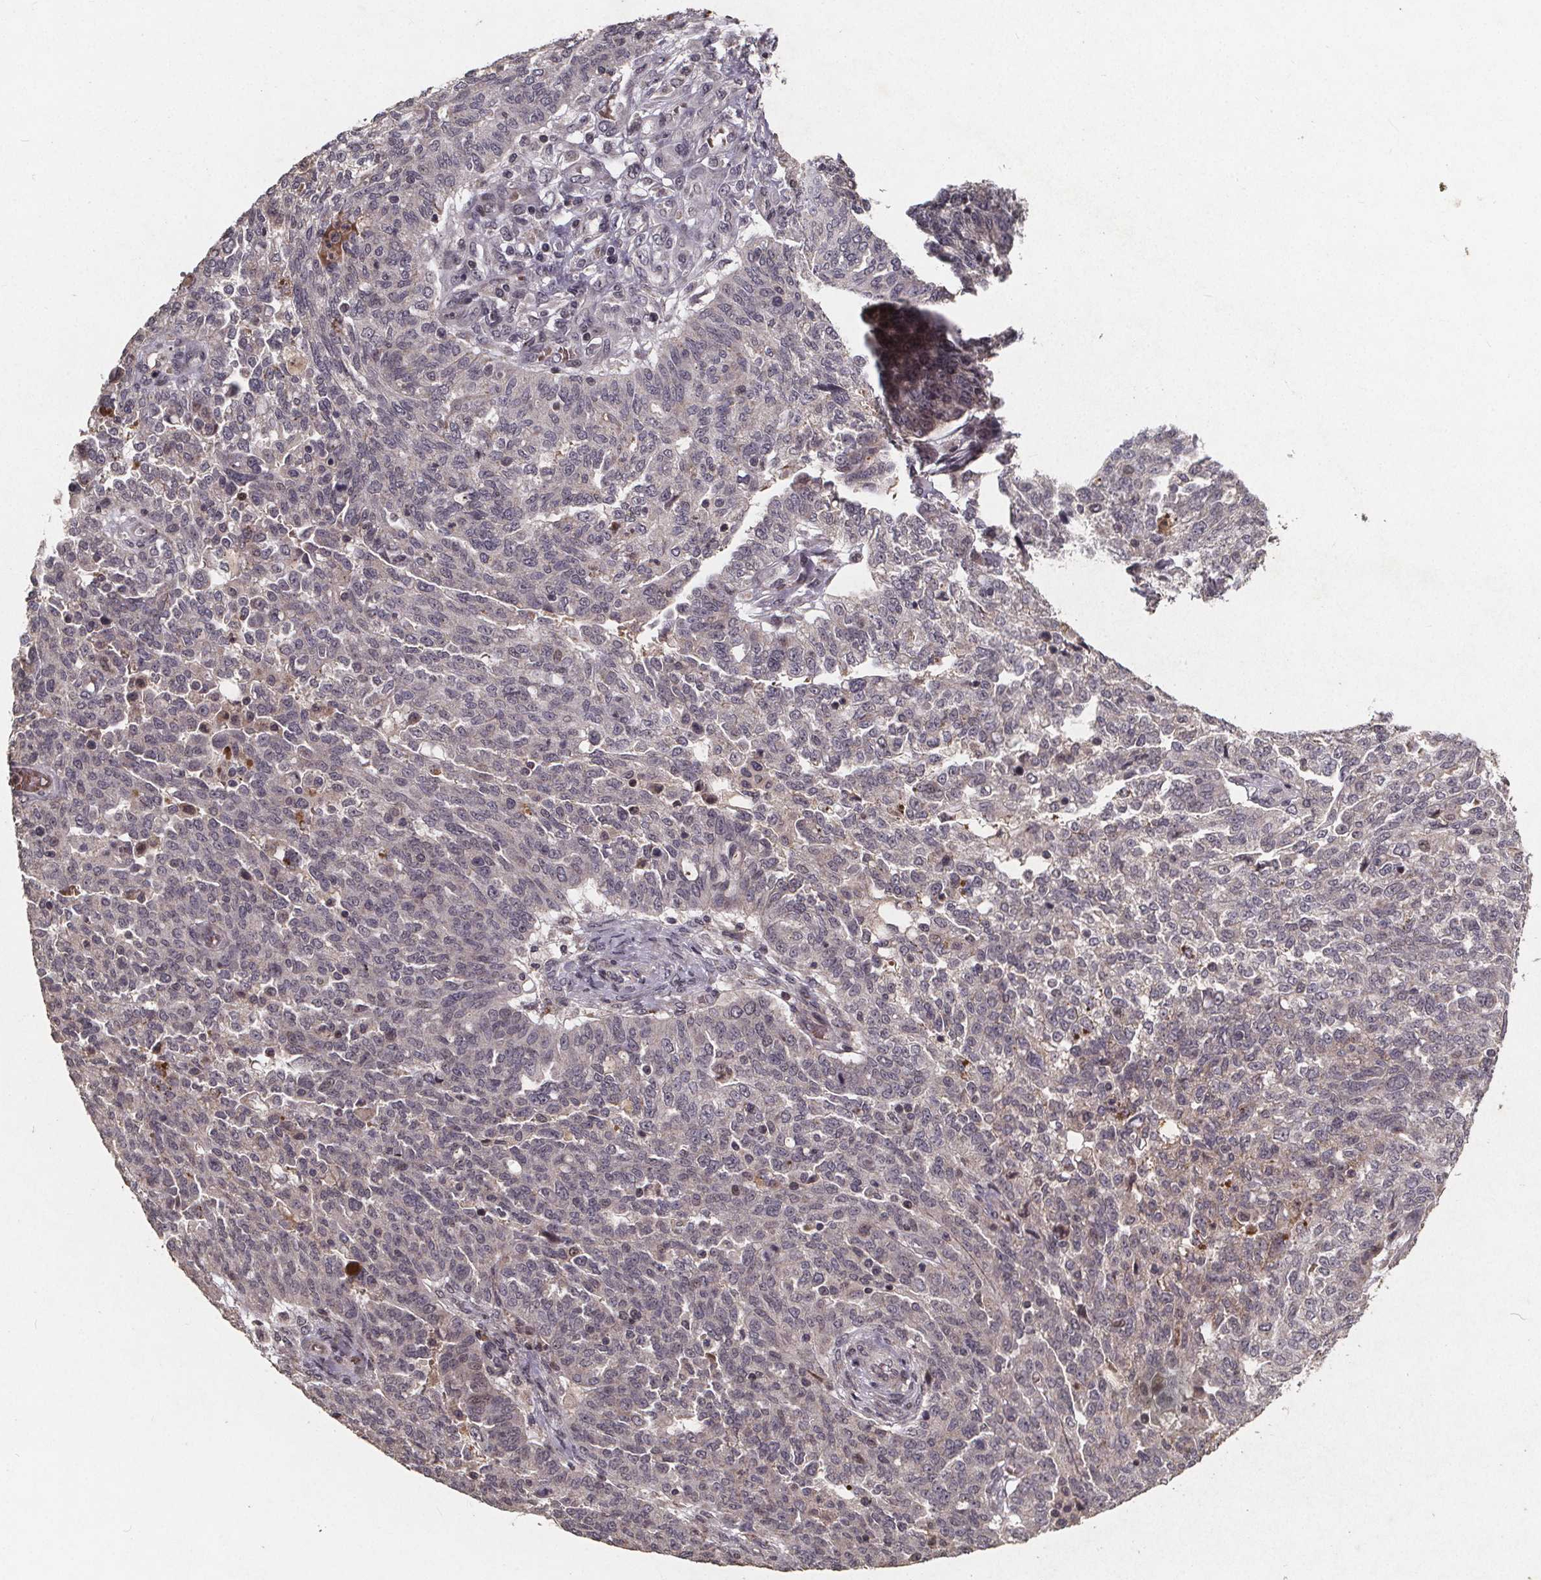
{"staining": {"intensity": "negative", "quantity": "none", "location": "none"}, "tissue": "ovarian cancer", "cell_type": "Tumor cells", "image_type": "cancer", "snomed": [{"axis": "morphology", "description": "Cystadenocarcinoma, serous, NOS"}, {"axis": "topography", "description": "Ovary"}], "caption": "A photomicrograph of human ovarian cancer is negative for staining in tumor cells.", "gene": "GPX3", "patient": {"sex": "female", "age": 67}}